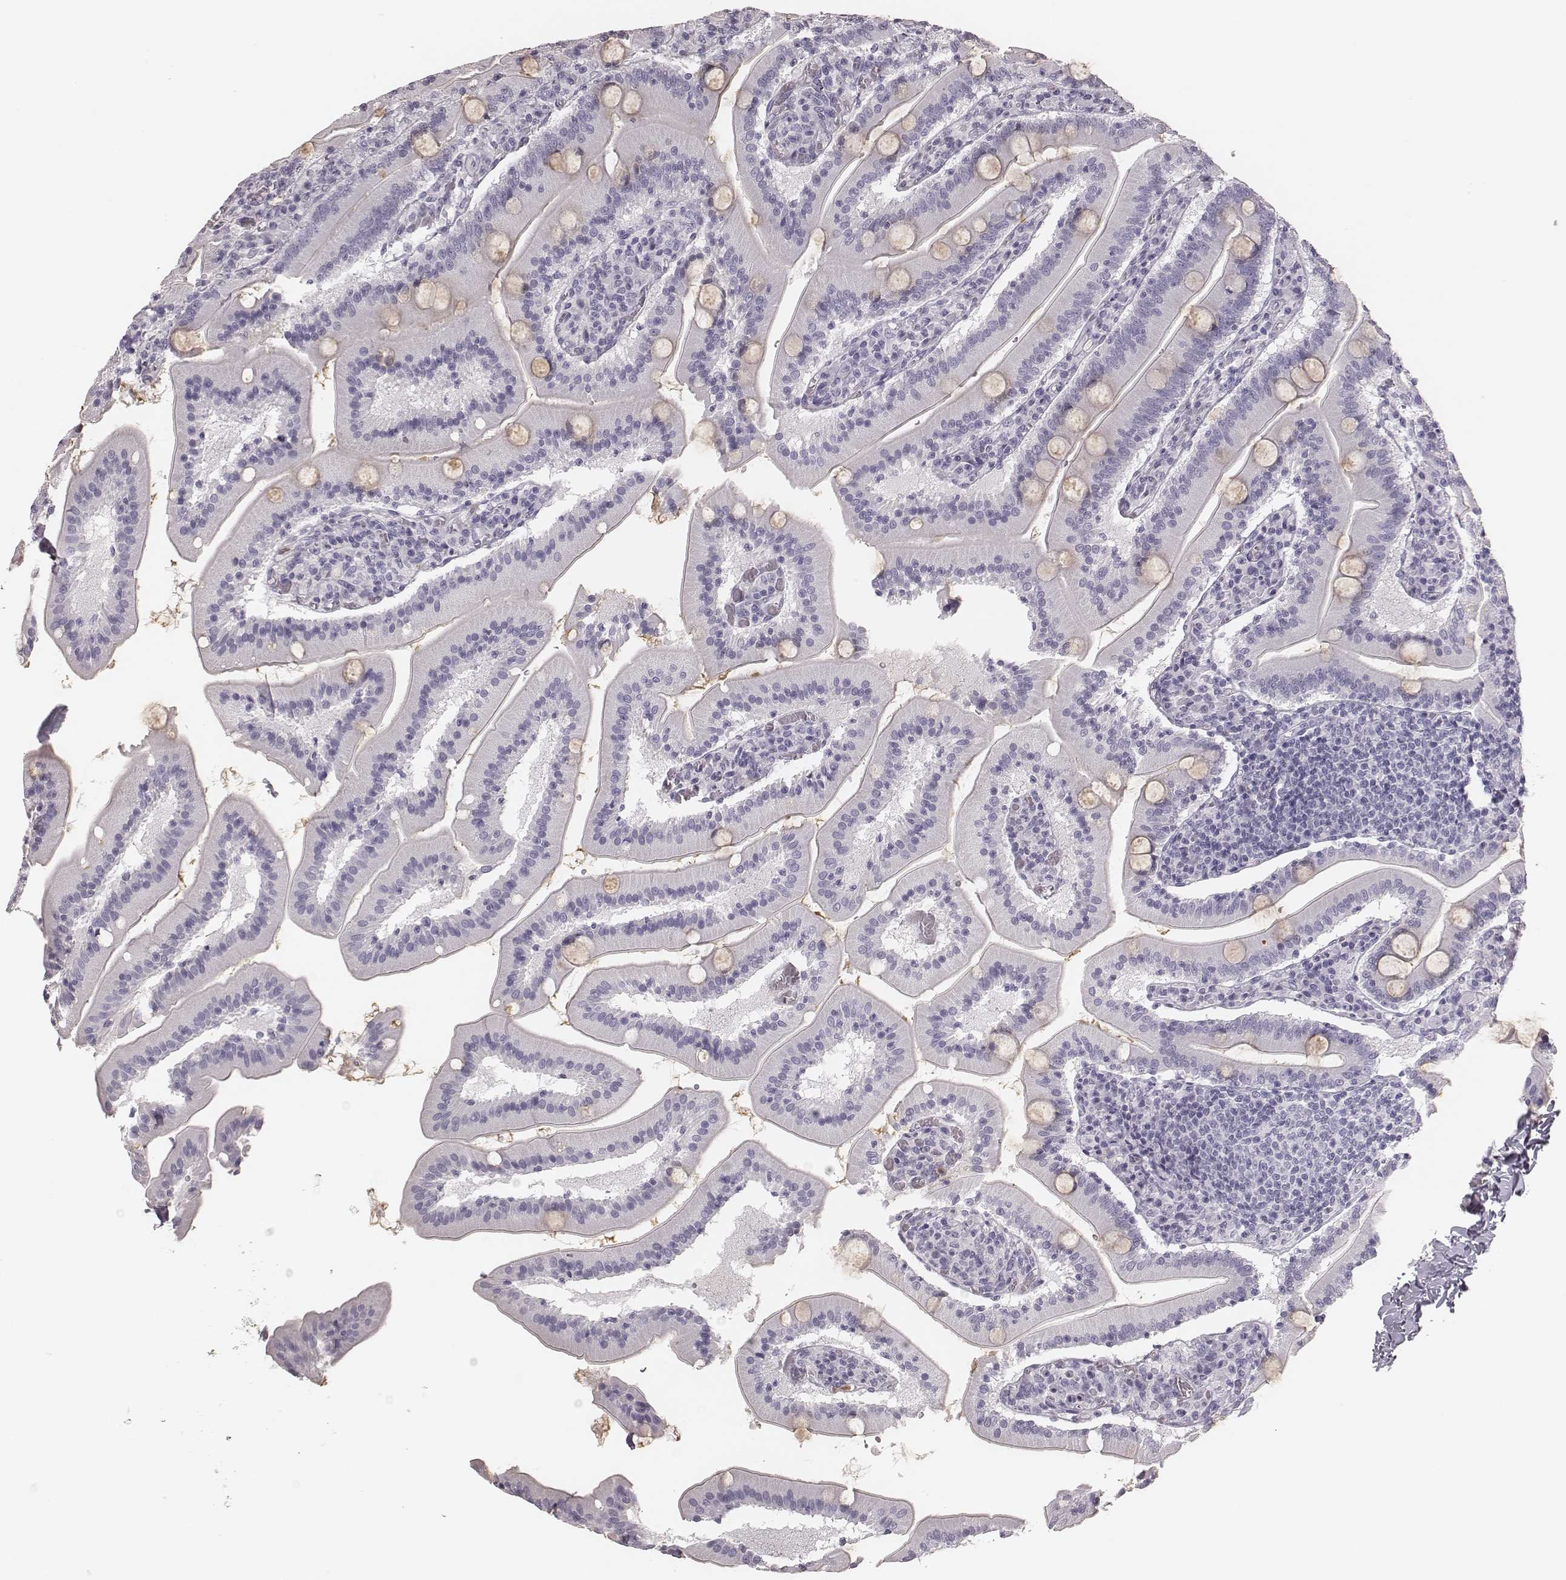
{"staining": {"intensity": "negative", "quantity": "none", "location": "none"}, "tissue": "small intestine", "cell_type": "Glandular cells", "image_type": "normal", "snomed": [{"axis": "morphology", "description": "Normal tissue, NOS"}, {"axis": "topography", "description": "Small intestine"}], "caption": "DAB (3,3'-diaminobenzidine) immunohistochemical staining of unremarkable small intestine demonstrates no significant expression in glandular cells. The staining was performed using DAB to visualize the protein expression in brown, while the nuclei were stained in blue with hematoxylin (Magnification: 20x).", "gene": "ELANE", "patient": {"sex": "male", "age": 37}}